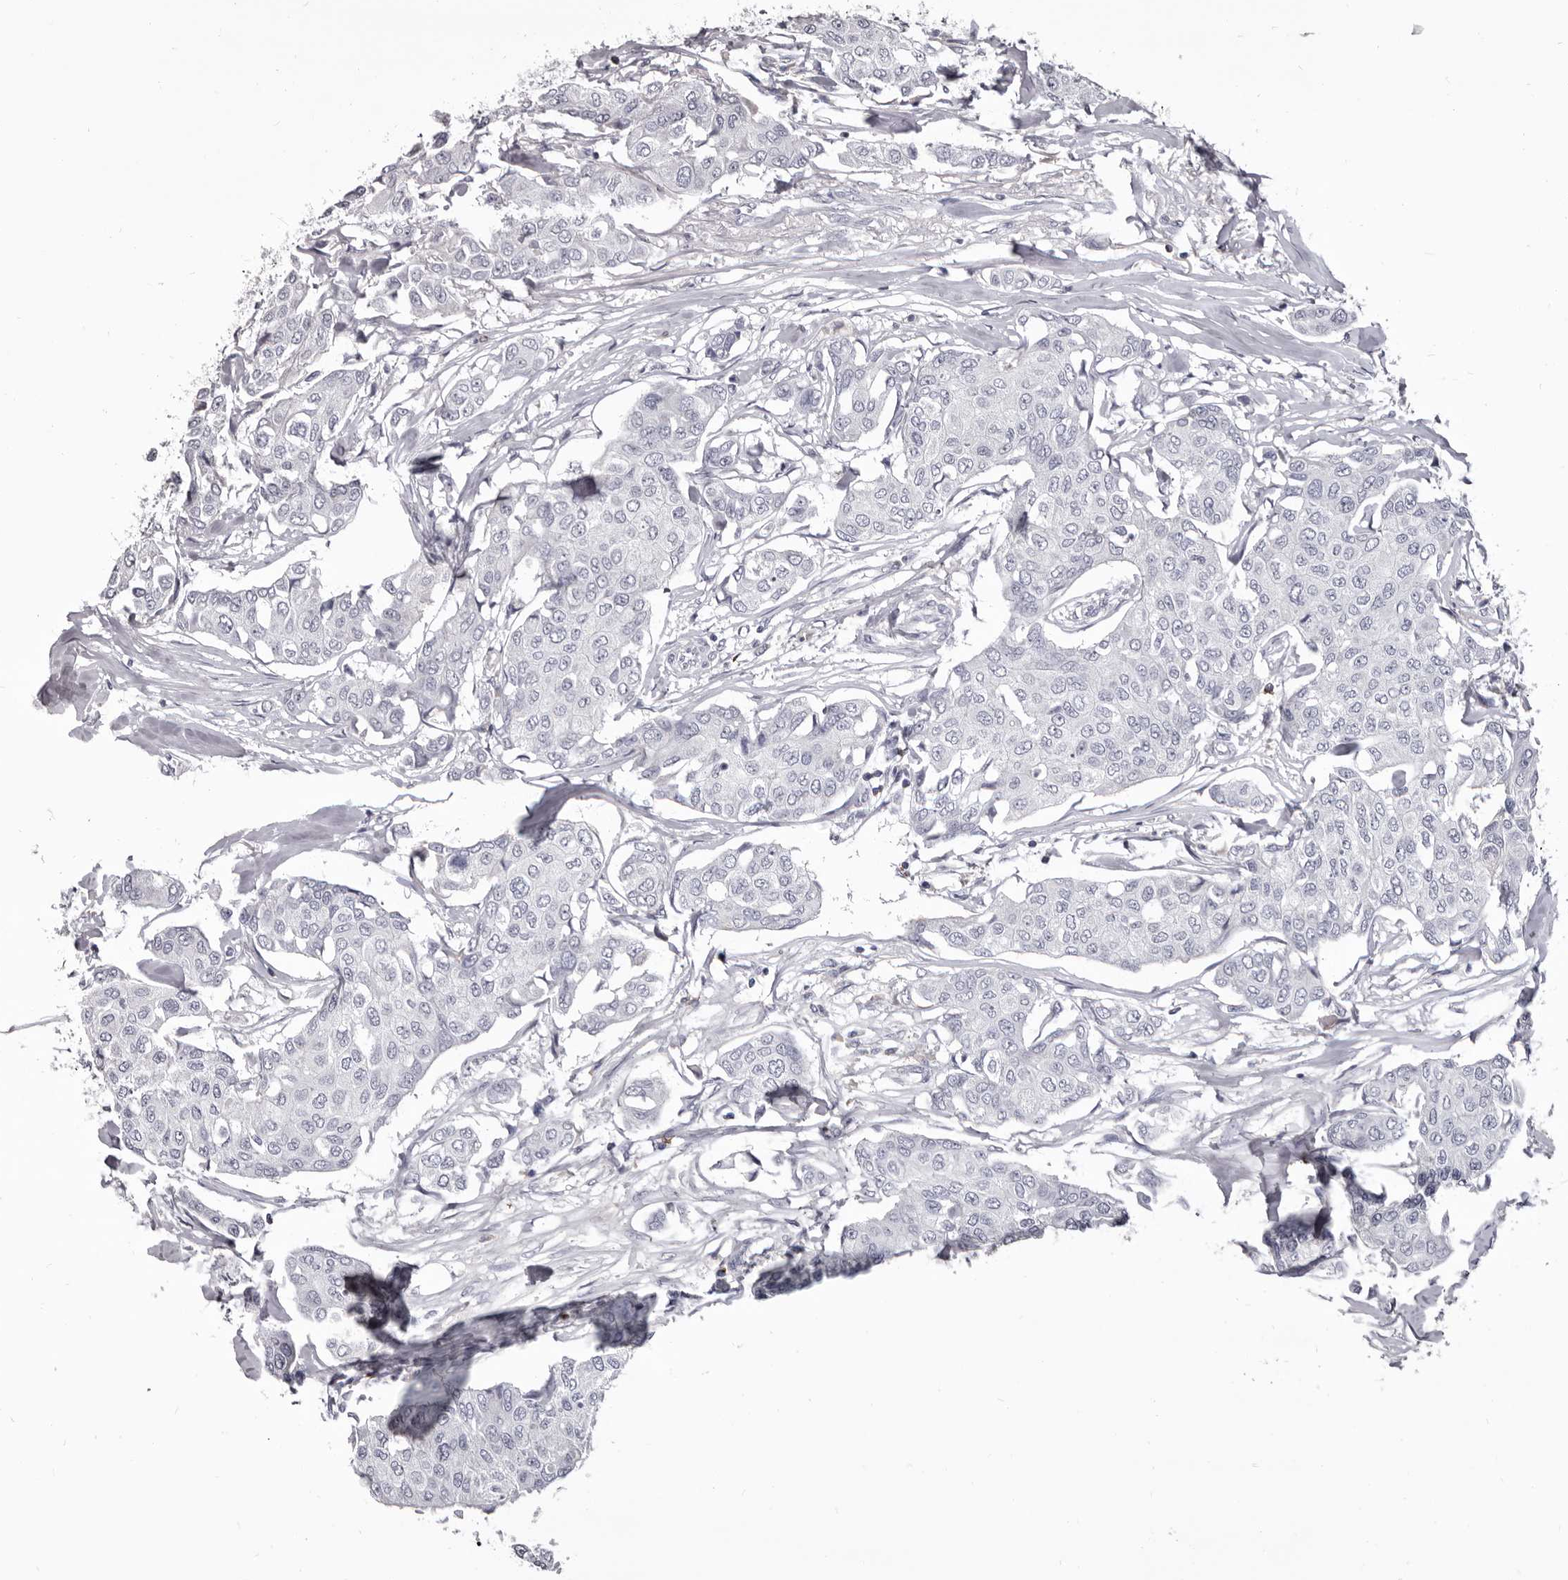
{"staining": {"intensity": "negative", "quantity": "none", "location": "none"}, "tissue": "breast cancer", "cell_type": "Tumor cells", "image_type": "cancer", "snomed": [{"axis": "morphology", "description": "Duct carcinoma"}, {"axis": "topography", "description": "Breast"}], "caption": "Human breast cancer (invasive ductal carcinoma) stained for a protein using immunohistochemistry (IHC) exhibits no expression in tumor cells.", "gene": "GZMH", "patient": {"sex": "female", "age": 80}}